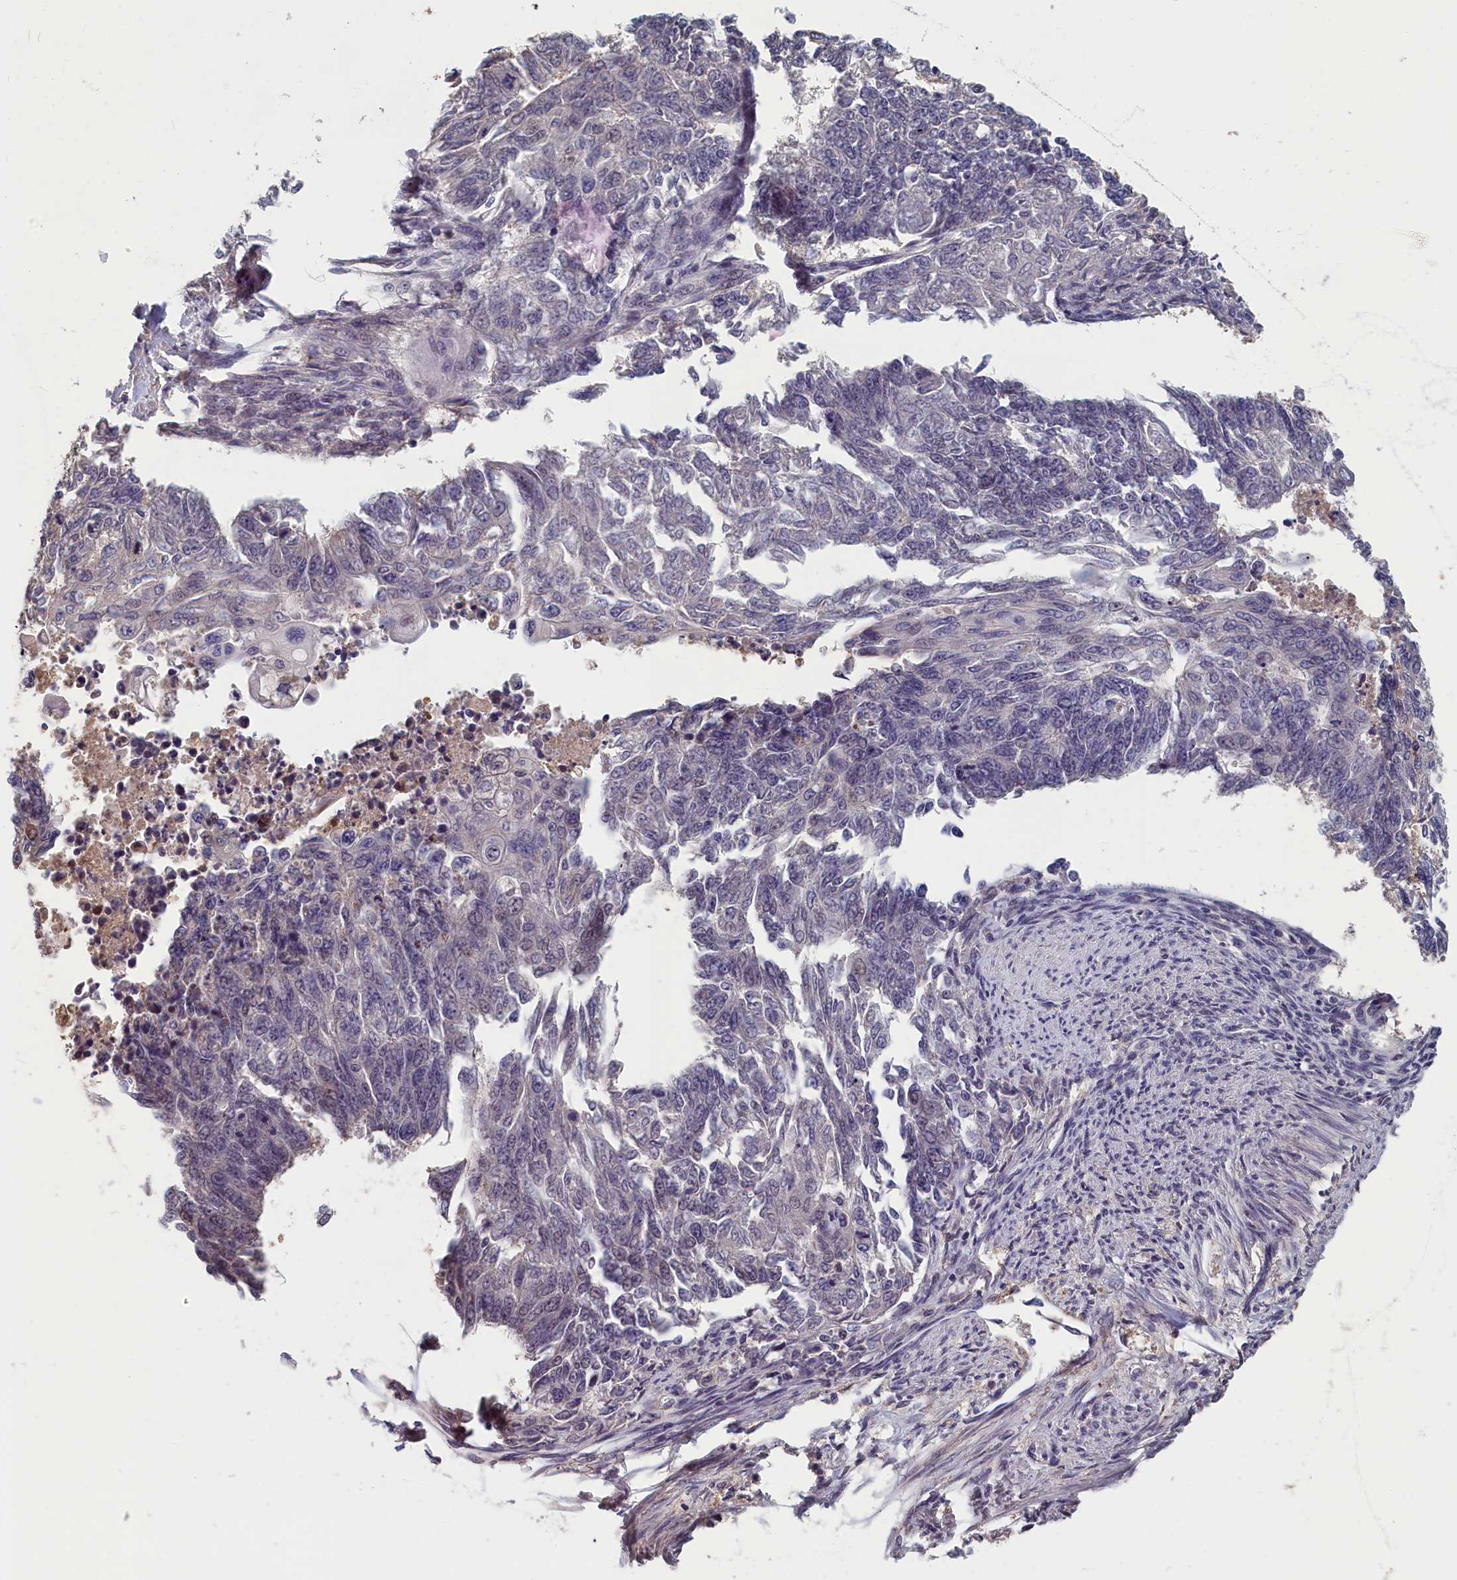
{"staining": {"intensity": "negative", "quantity": "none", "location": "none"}, "tissue": "endometrial cancer", "cell_type": "Tumor cells", "image_type": "cancer", "snomed": [{"axis": "morphology", "description": "Adenocarcinoma, NOS"}, {"axis": "topography", "description": "Endometrium"}], "caption": "The immunohistochemistry (IHC) photomicrograph has no significant expression in tumor cells of adenocarcinoma (endometrial) tissue. The staining is performed using DAB brown chromogen with nuclei counter-stained in using hematoxylin.", "gene": "TMEM116", "patient": {"sex": "female", "age": 32}}